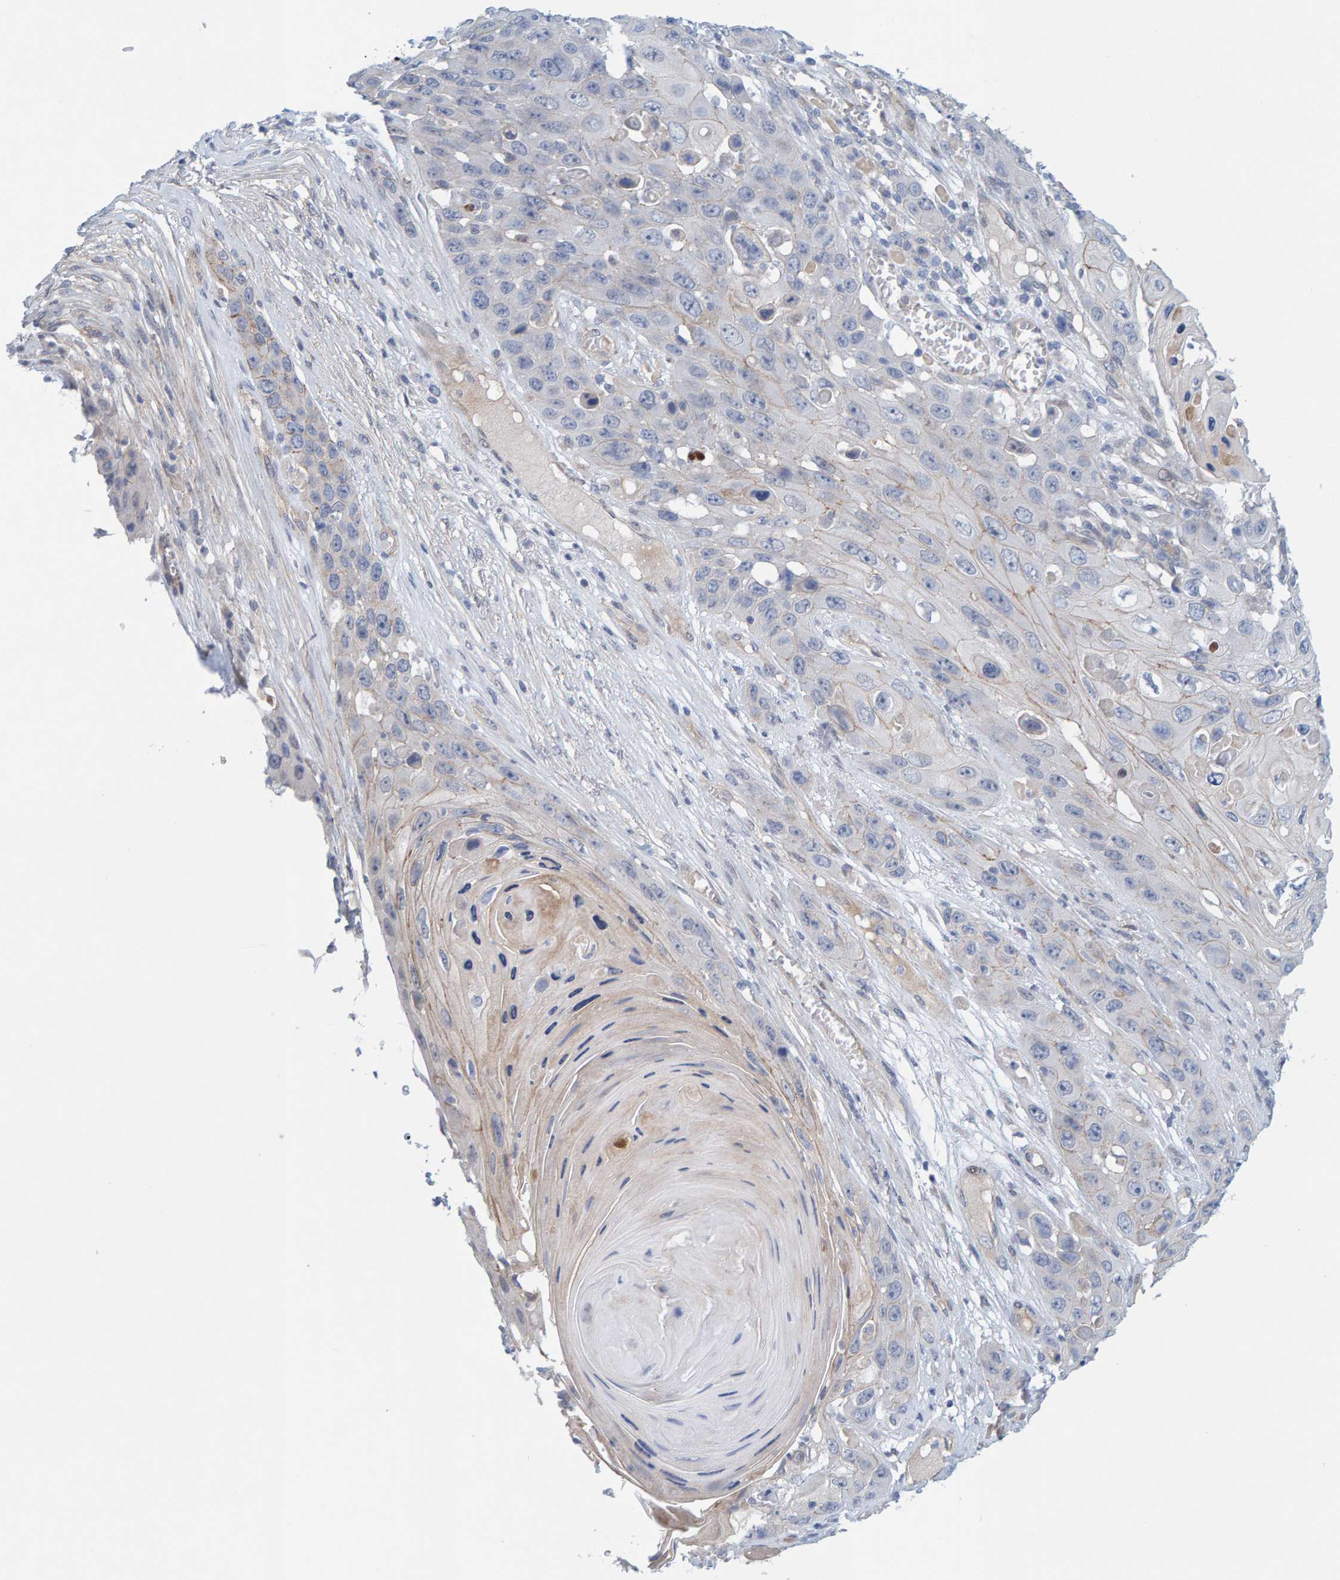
{"staining": {"intensity": "weak", "quantity": "<25%", "location": "cytoplasmic/membranous"}, "tissue": "skin cancer", "cell_type": "Tumor cells", "image_type": "cancer", "snomed": [{"axis": "morphology", "description": "Squamous cell carcinoma, NOS"}, {"axis": "topography", "description": "Skin"}], "caption": "Human skin cancer (squamous cell carcinoma) stained for a protein using immunohistochemistry reveals no positivity in tumor cells.", "gene": "KRBA2", "patient": {"sex": "male", "age": 55}}